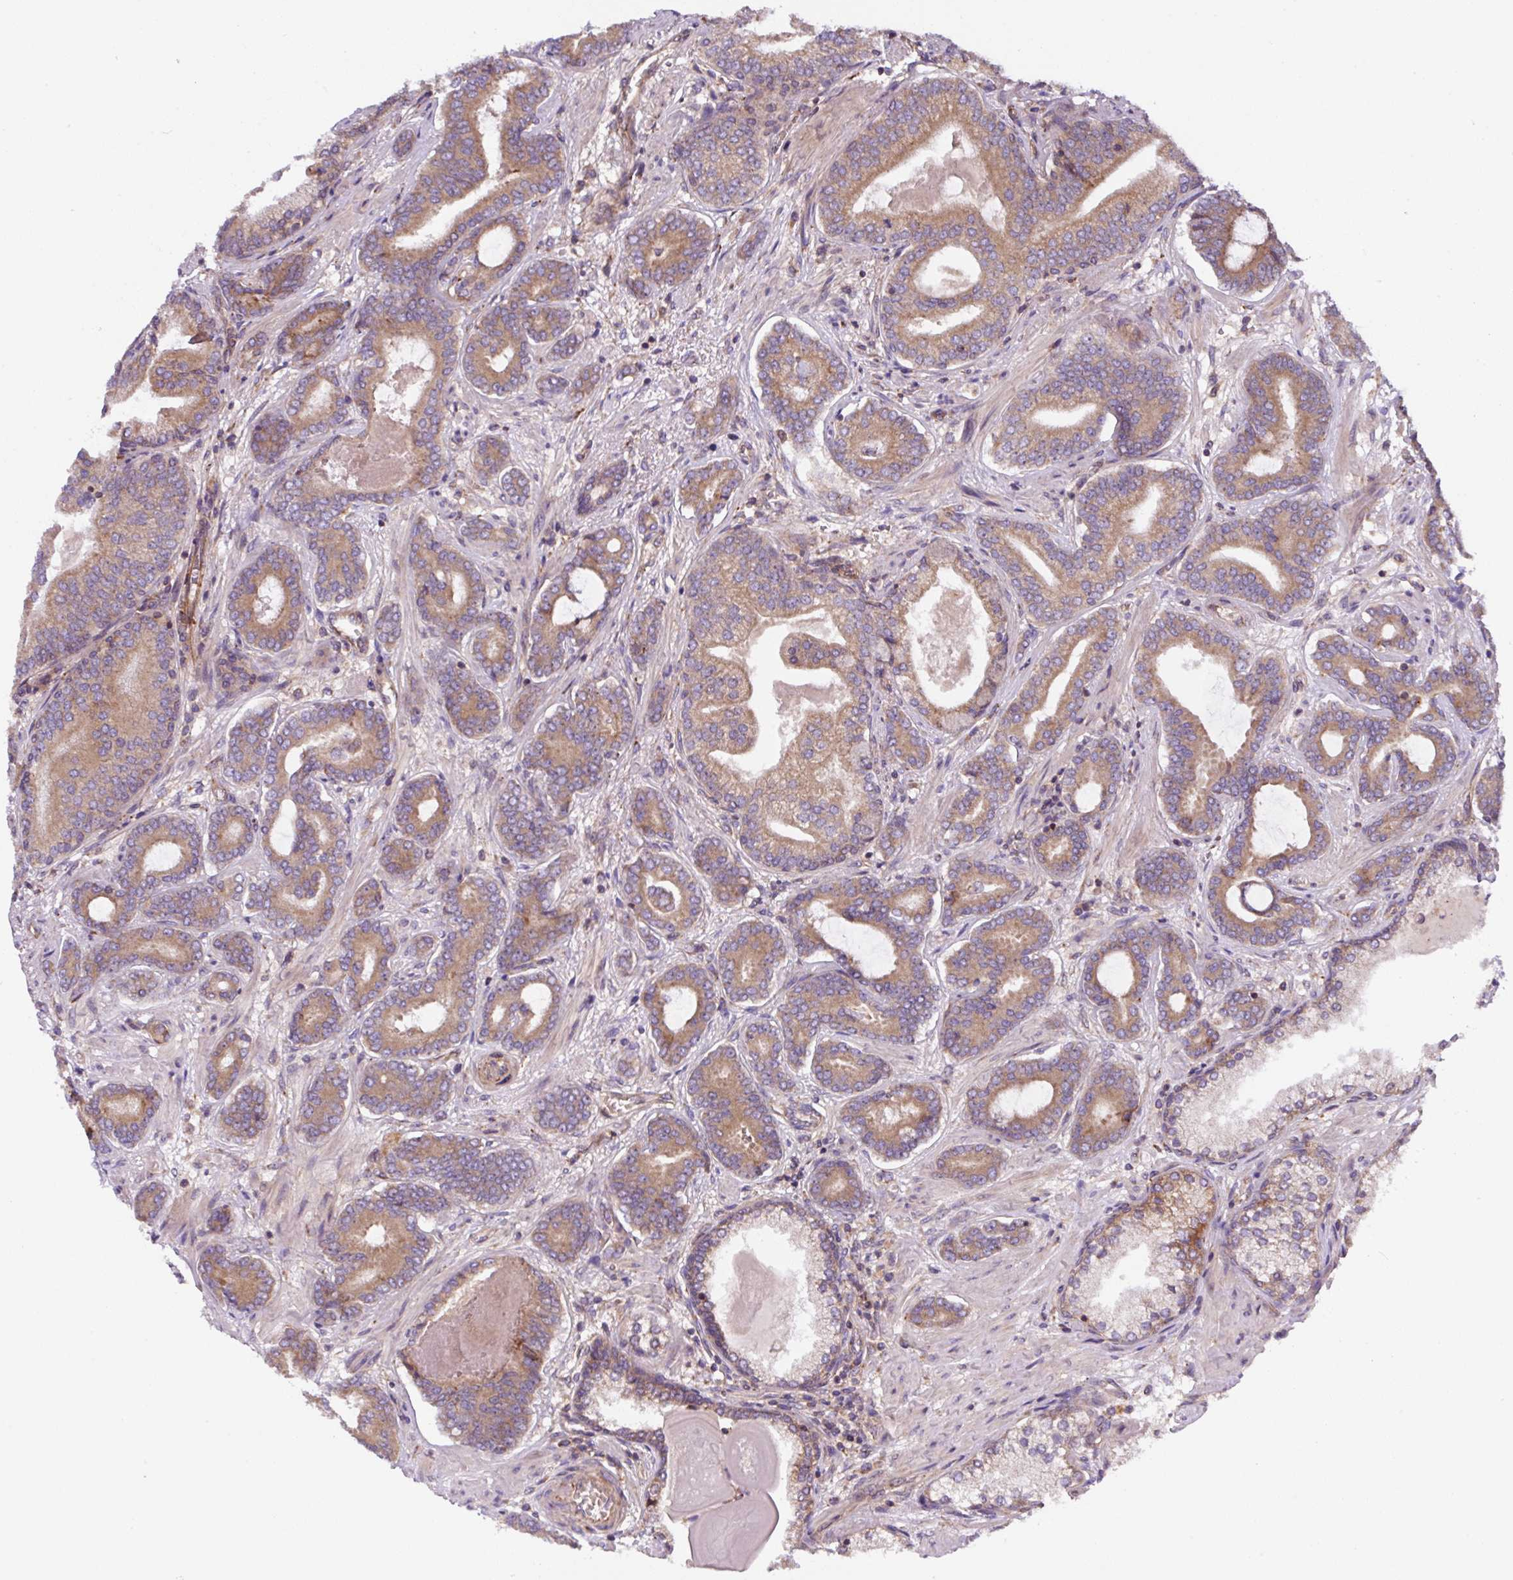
{"staining": {"intensity": "moderate", "quantity": ">75%", "location": "cytoplasmic/membranous"}, "tissue": "prostate cancer", "cell_type": "Tumor cells", "image_type": "cancer", "snomed": [{"axis": "morphology", "description": "Adenocarcinoma, Low grade"}, {"axis": "topography", "description": "Prostate and seminal vesicle, NOS"}], "caption": "Adenocarcinoma (low-grade) (prostate) stained for a protein (brown) demonstrates moderate cytoplasmic/membranous positive staining in approximately >75% of tumor cells.", "gene": "APOBEC3D", "patient": {"sex": "male", "age": 61}}